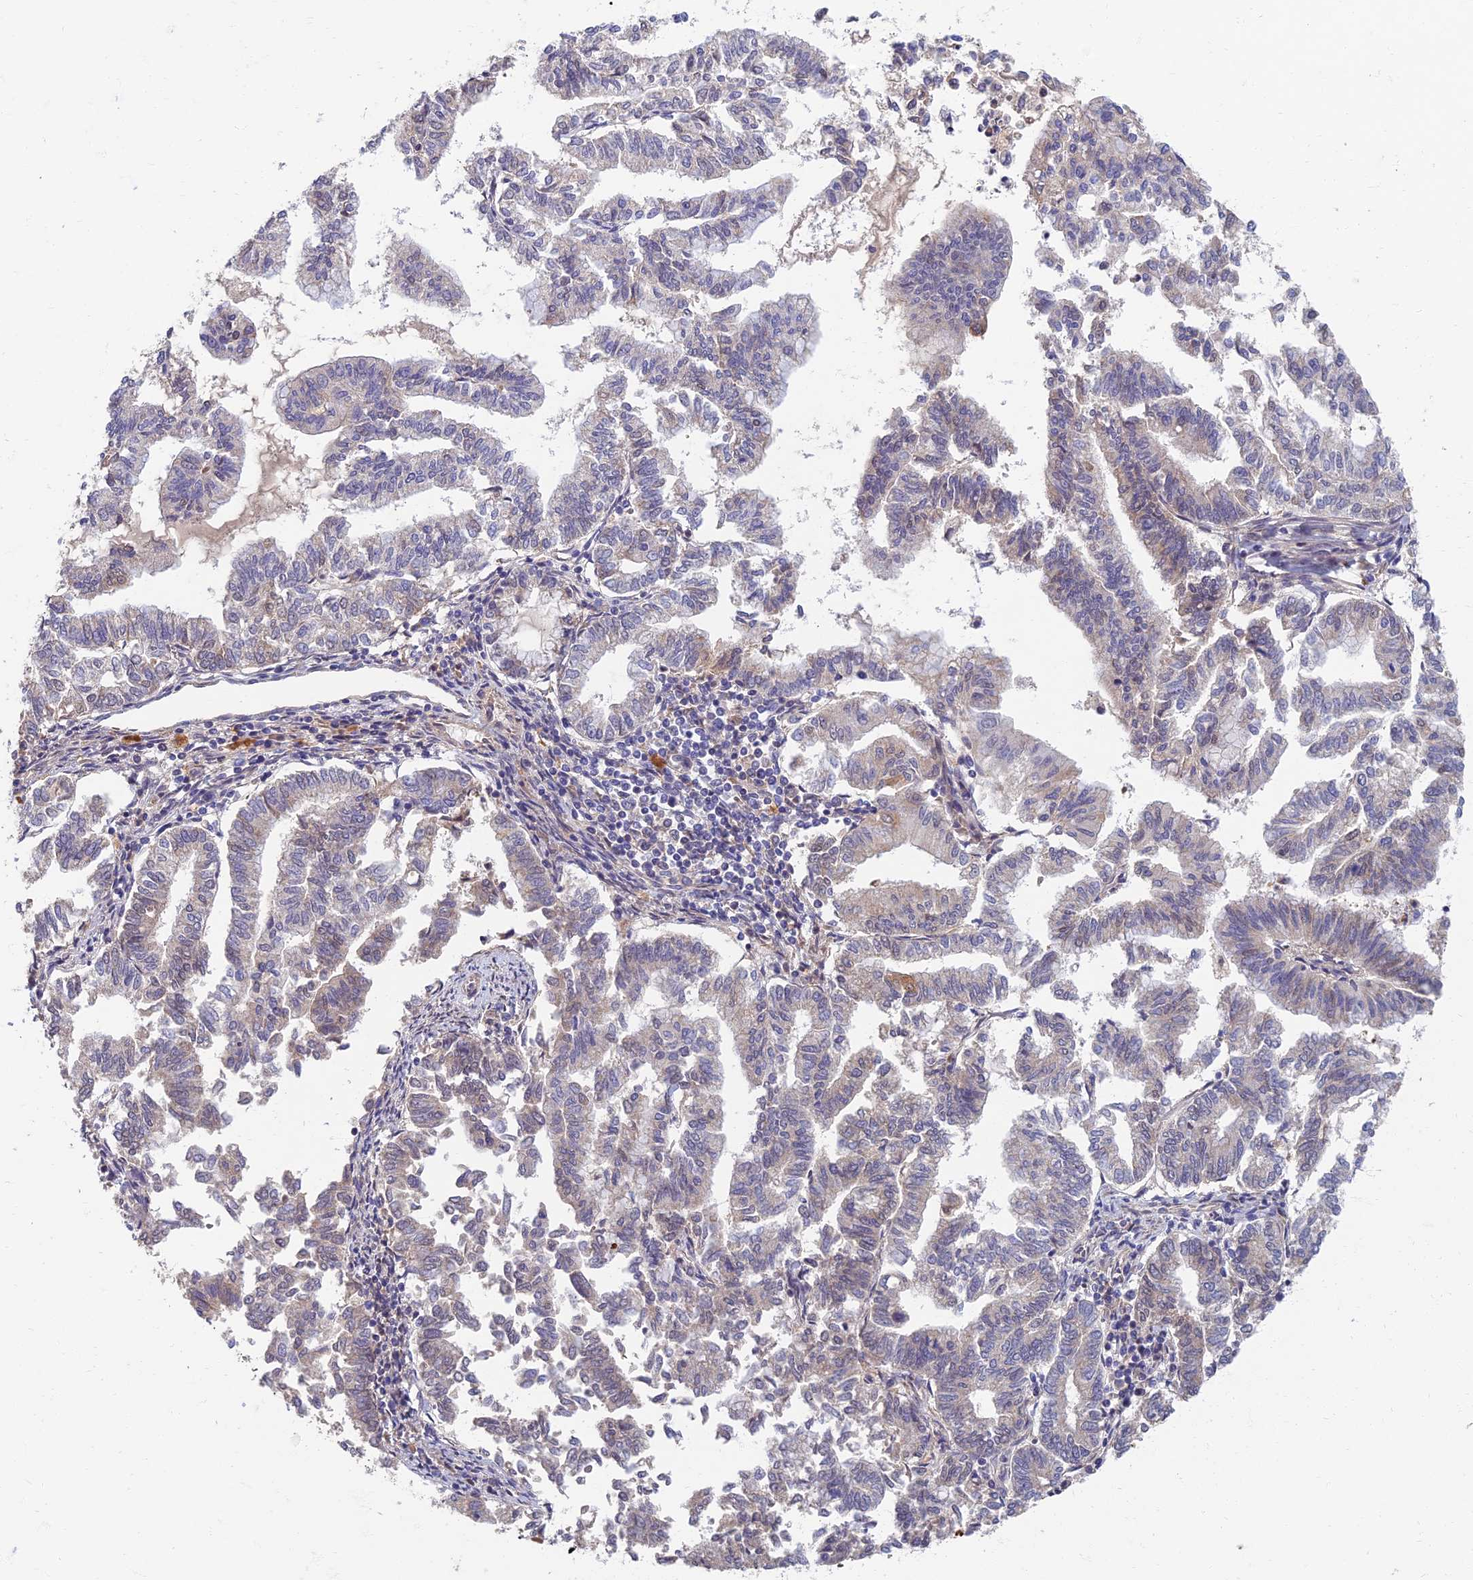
{"staining": {"intensity": "weak", "quantity": "<25%", "location": "cytoplasmic/membranous"}, "tissue": "endometrial cancer", "cell_type": "Tumor cells", "image_type": "cancer", "snomed": [{"axis": "morphology", "description": "Adenocarcinoma, NOS"}, {"axis": "topography", "description": "Endometrium"}], "caption": "This is an IHC photomicrograph of endometrial adenocarcinoma. There is no positivity in tumor cells.", "gene": "SOGA1", "patient": {"sex": "female", "age": 79}}